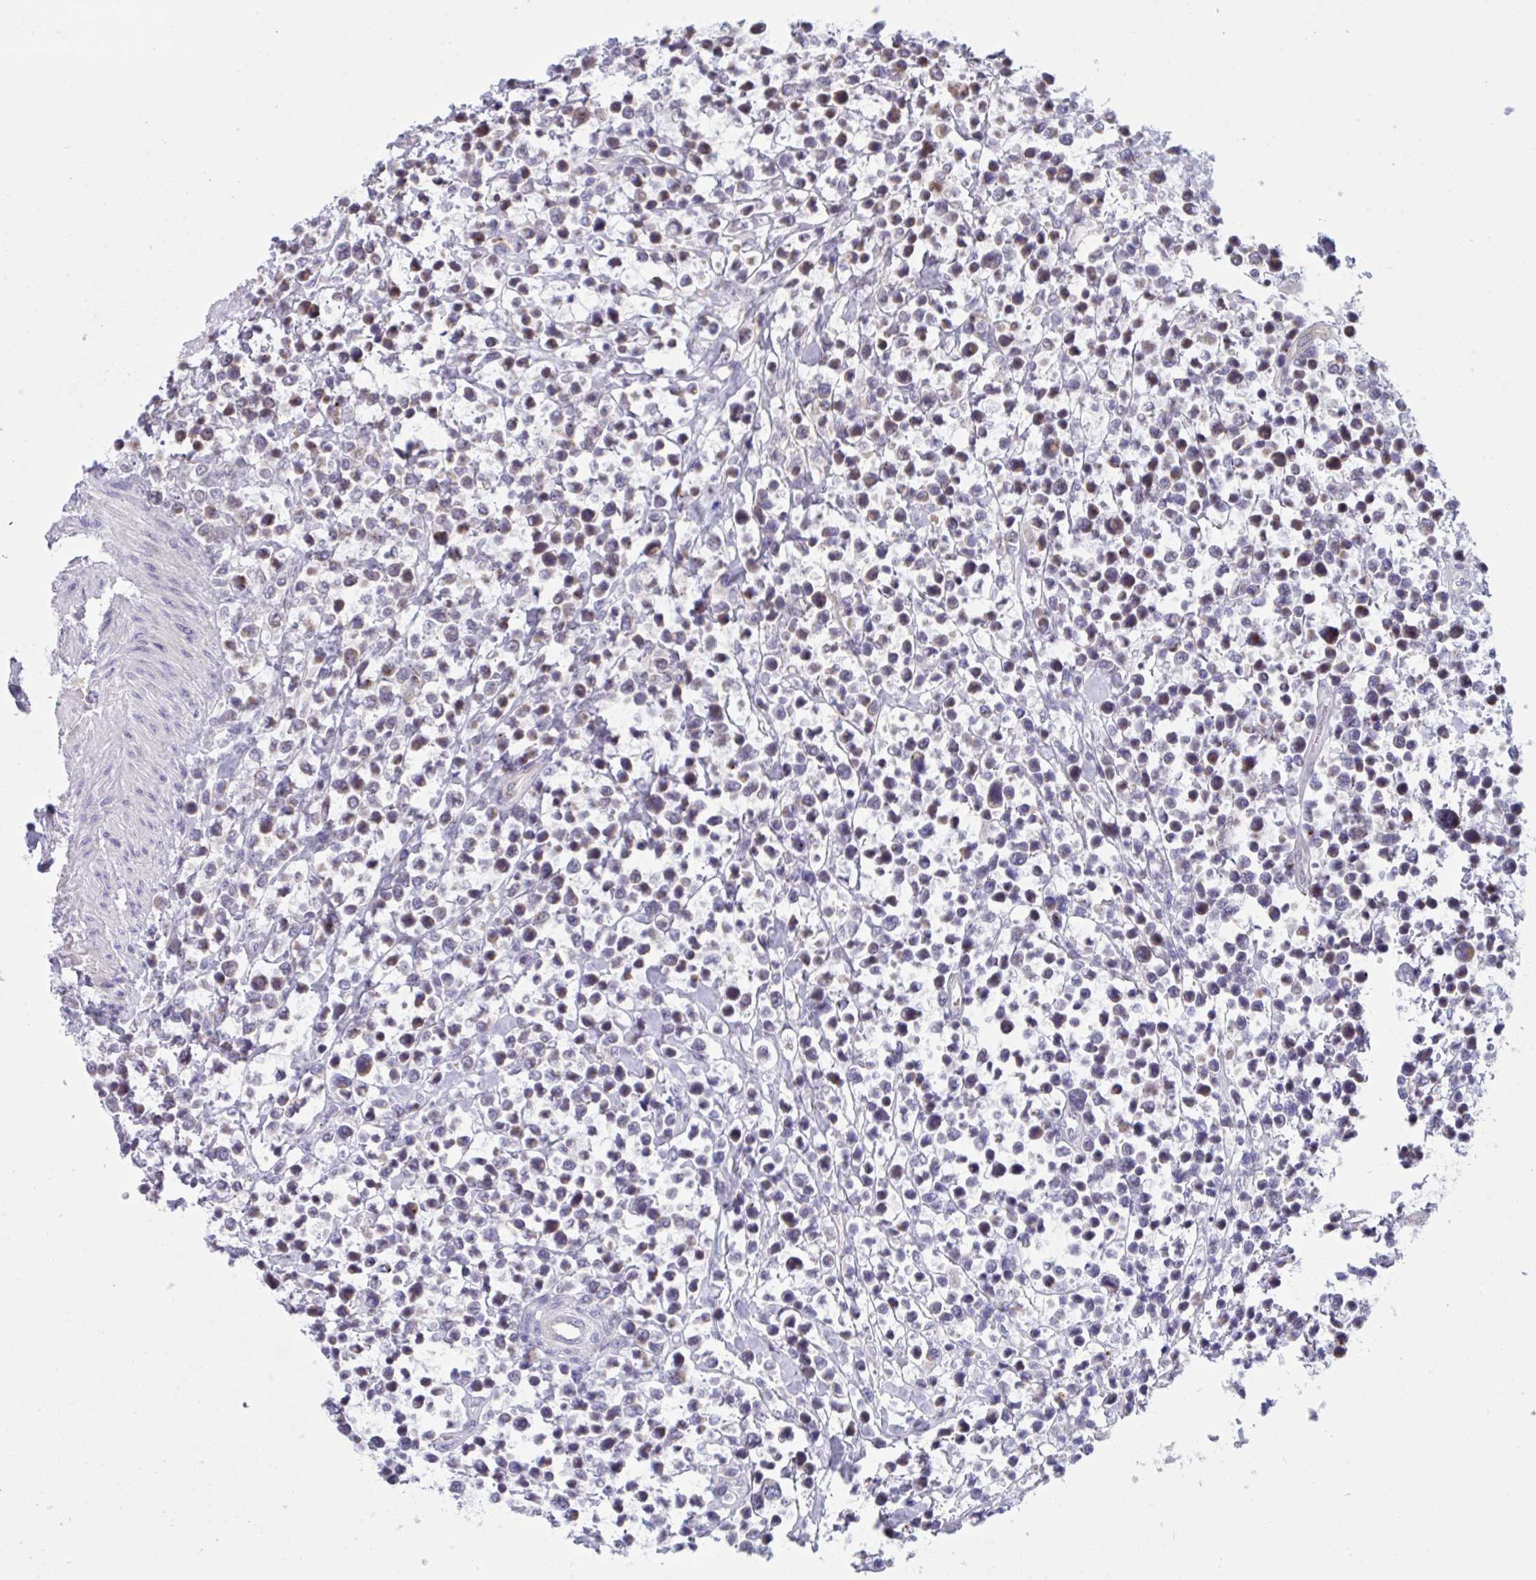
{"staining": {"intensity": "weak", "quantity": "<25%", "location": "cytoplasmic/membranous"}, "tissue": "lymphoma", "cell_type": "Tumor cells", "image_type": "cancer", "snomed": [{"axis": "morphology", "description": "Malignant lymphoma, non-Hodgkin's type, High grade"}, {"axis": "topography", "description": "Soft tissue"}], "caption": "DAB (3,3'-diaminobenzidine) immunohistochemical staining of lymphoma displays no significant positivity in tumor cells. The staining is performed using DAB (3,3'-diaminobenzidine) brown chromogen with nuclei counter-stained in using hematoxylin.", "gene": "DOCK11", "patient": {"sex": "female", "age": 56}}